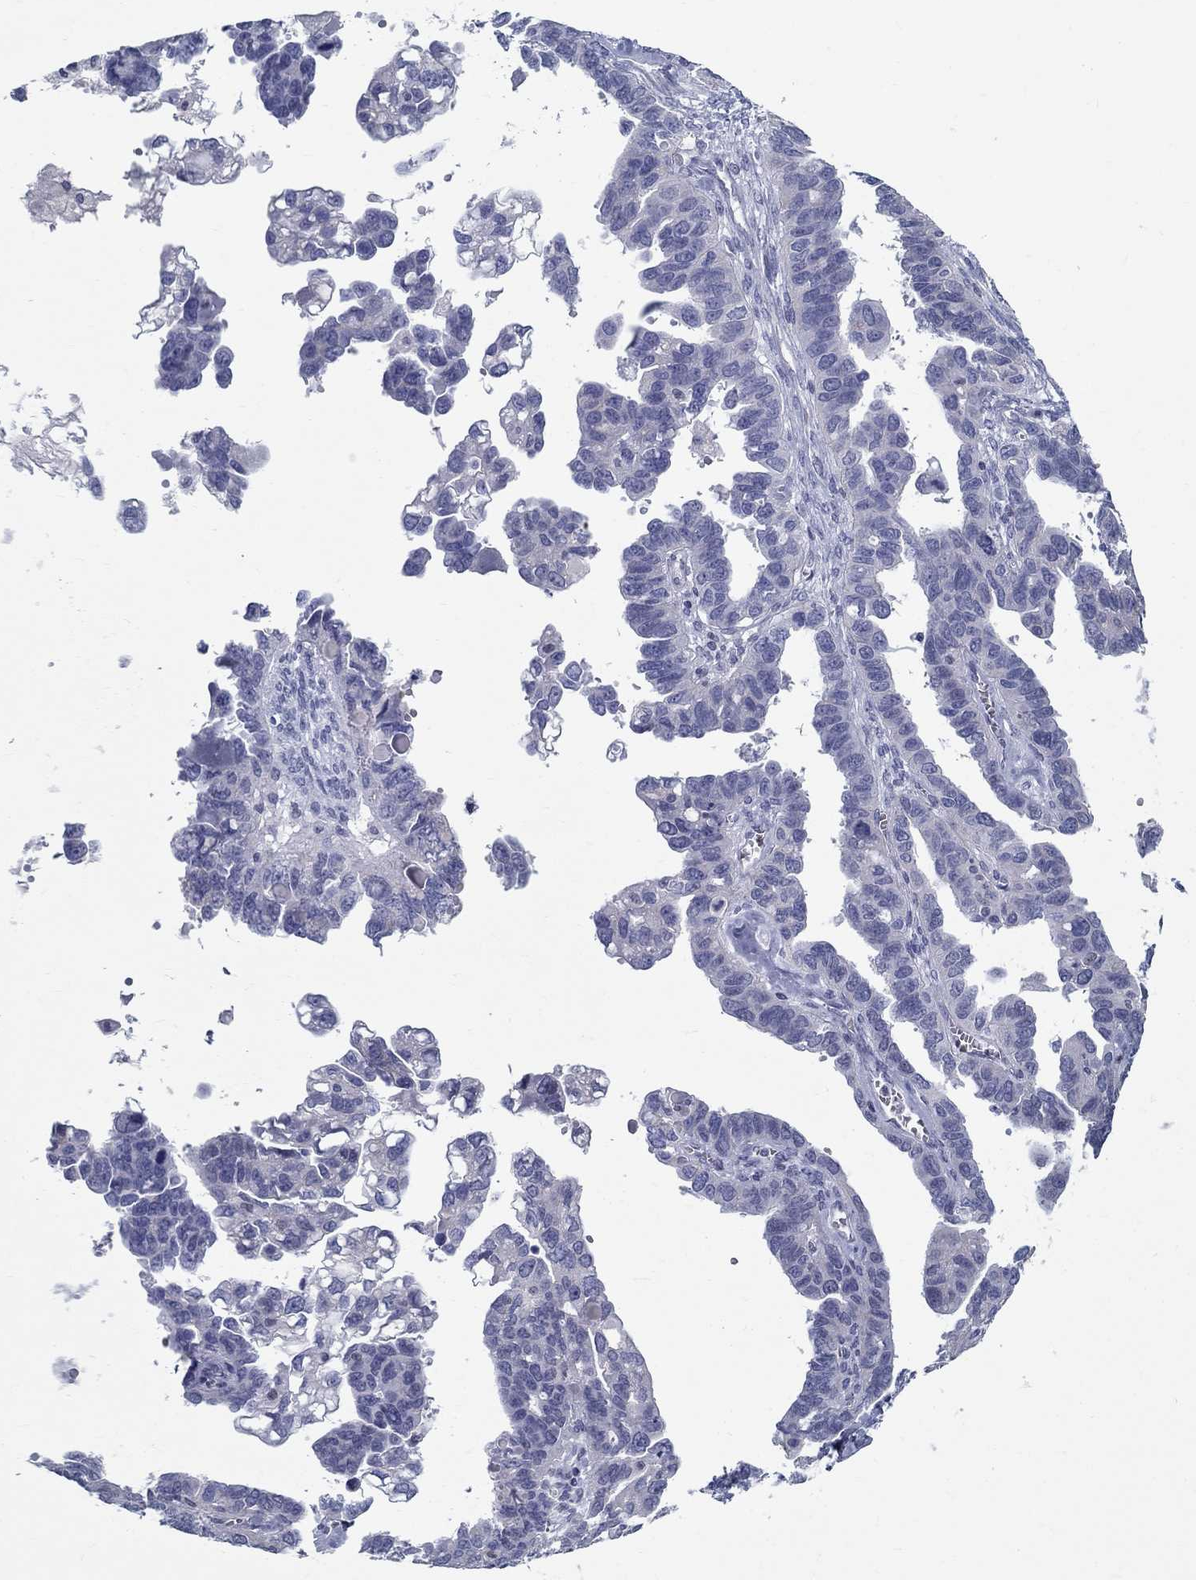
{"staining": {"intensity": "negative", "quantity": "none", "location": "none"}, "tissue": "ovarian cancer", "cell_type": "Tumor cells", "image_type": "cancer", "snomed": [{"axis": "morphology", "description": "Cystadenocarcinoma, serous, NOS"}, {"axis": "topography", "description": "Ovary"}], "caption": "Immunohistochemistry of ovarian cancer demonstrates no staining in tumor cells.", "gene": "GUCA1A", "patient": {"sex": "female", "age": 69}}